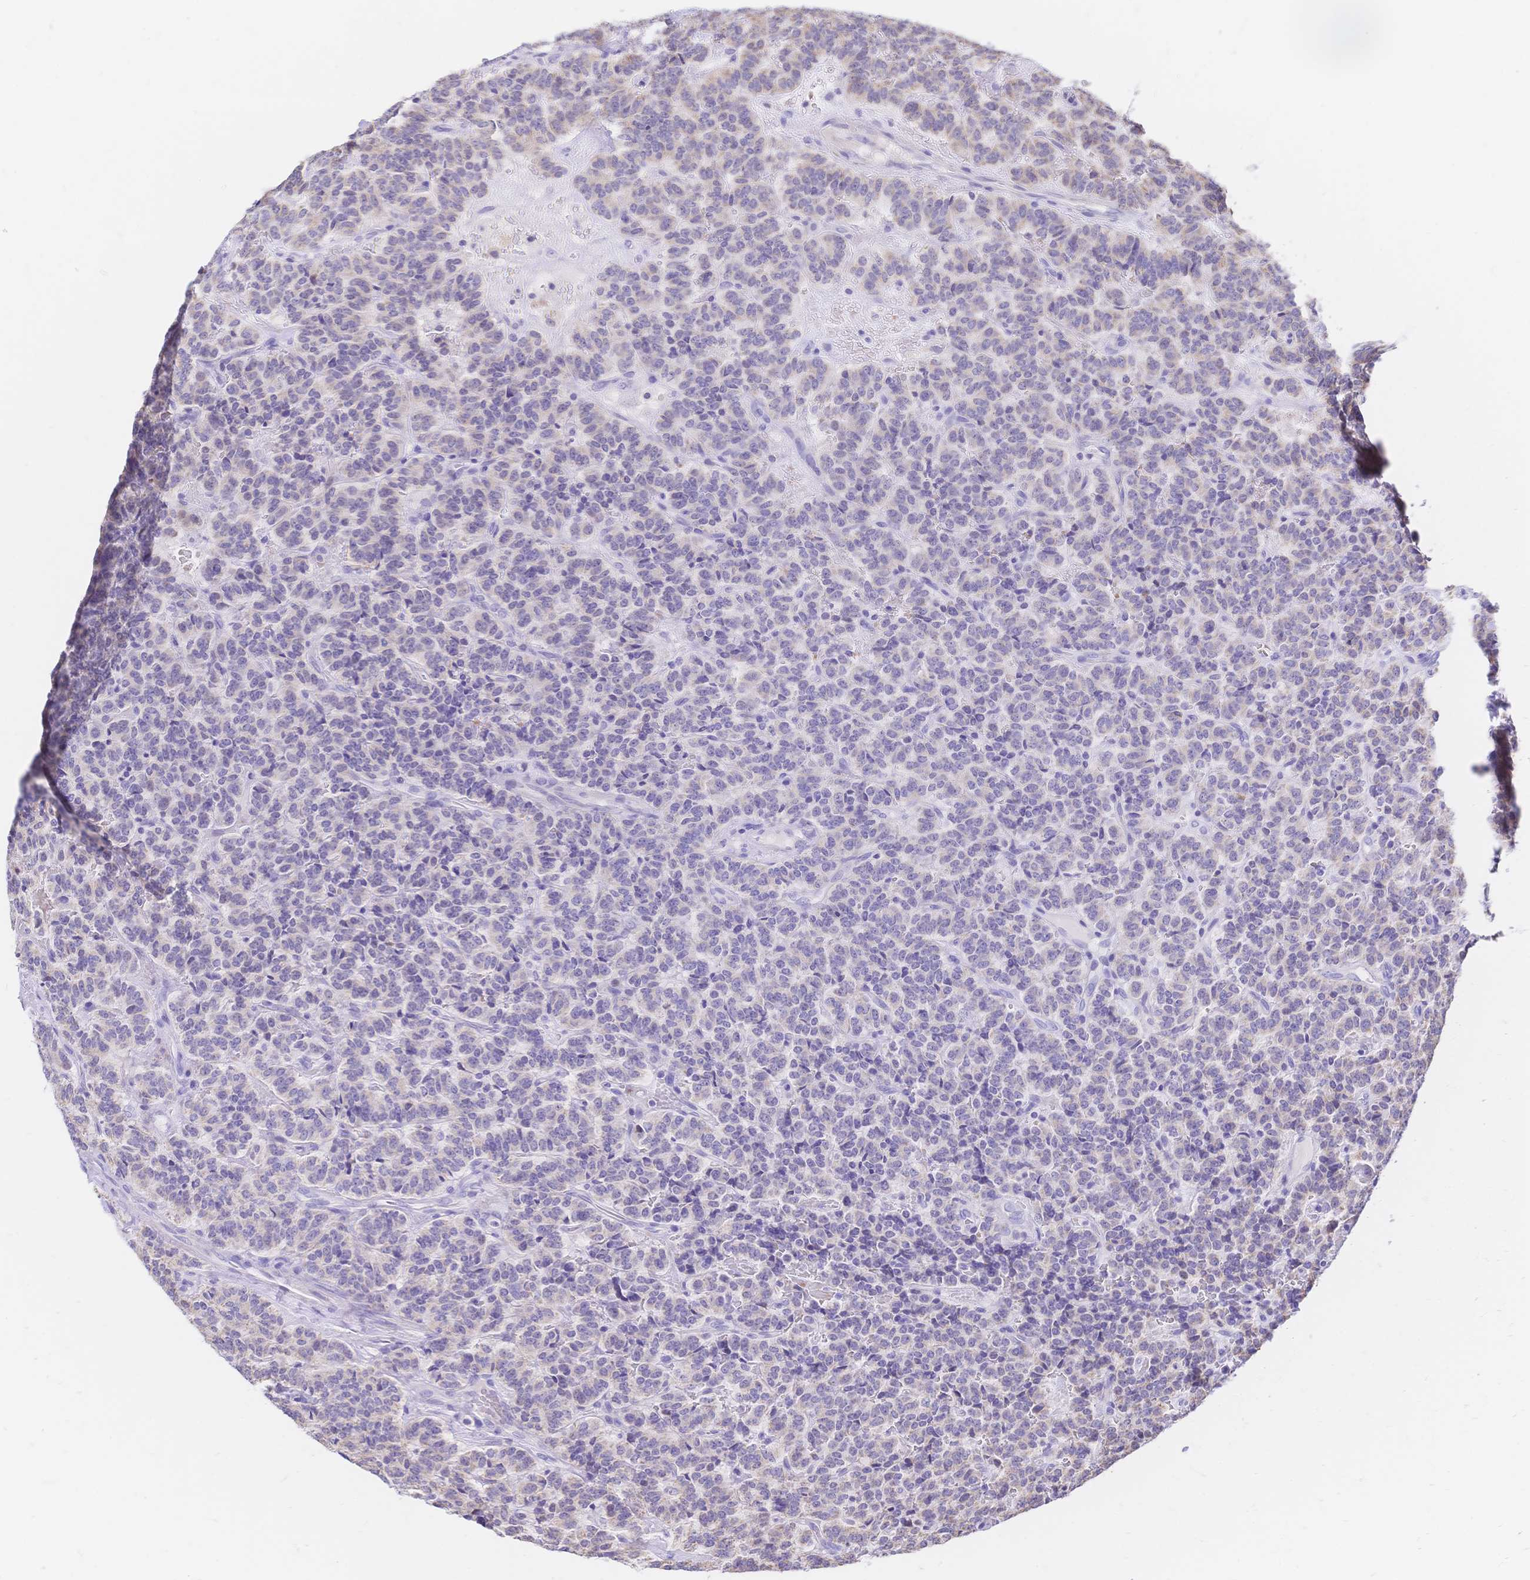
{"staining": {"intensity": "negative", "quantity": "none", "location": "none"}, "tissue": "carcinoid", "cell_type": "Tumor cells", "image_type": "cancer", "snomed": [{"axis": "morphology", "description": "Carcinoid, malignant, NOS"}, {"axis": "topography", "description": "Pancreas"}], "caption": "Carcinoid (malignant) was stained to show a protein in brown. There is no significant expression in tumor cells.", "gene": "CLEC18B", "patient": {"sex": "male", "age": 36}}